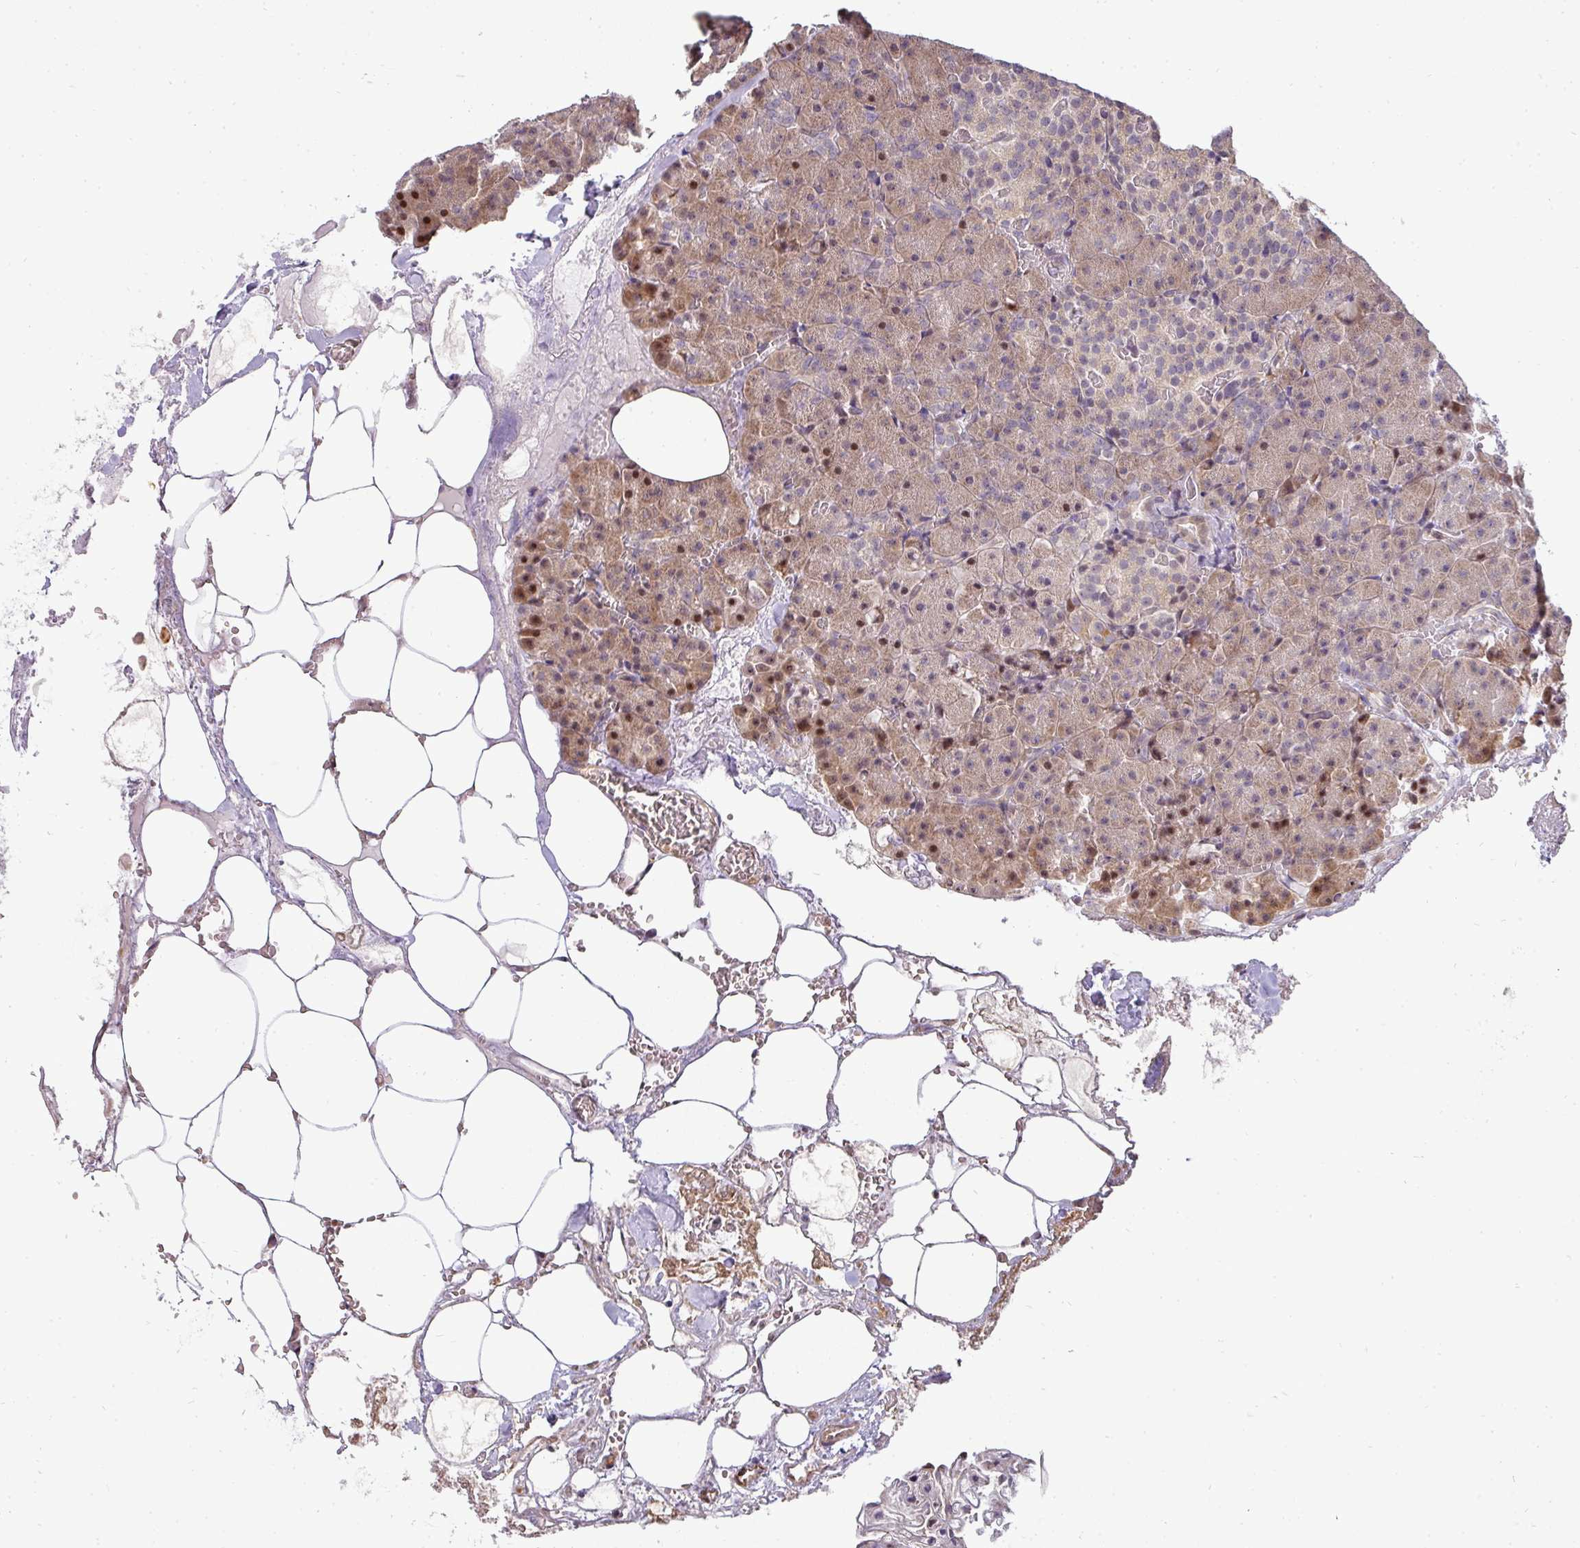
{"staining": {"intensity": "moderate", "quantity": "25%-75%", "location": "cytoplasmic/membranous,nuclear"}, "tissue": "pancreas", "cell_type": "Exocrine glandular cells", "image_type": "normal", "snomed": [{"axis": "morphology", "description": "Normal tissue, NOS"}, {"axis": "topography", "description": "Pancreas"}], "caption": "Exocrine glandular cells show medium levels of moderate cytoplasmic/membranous,nuclear staining in approximately 25%-75% of cells in normal human pancreas.", "gene": "MAZ", "patient": {"sex": "female", "age": 74}}